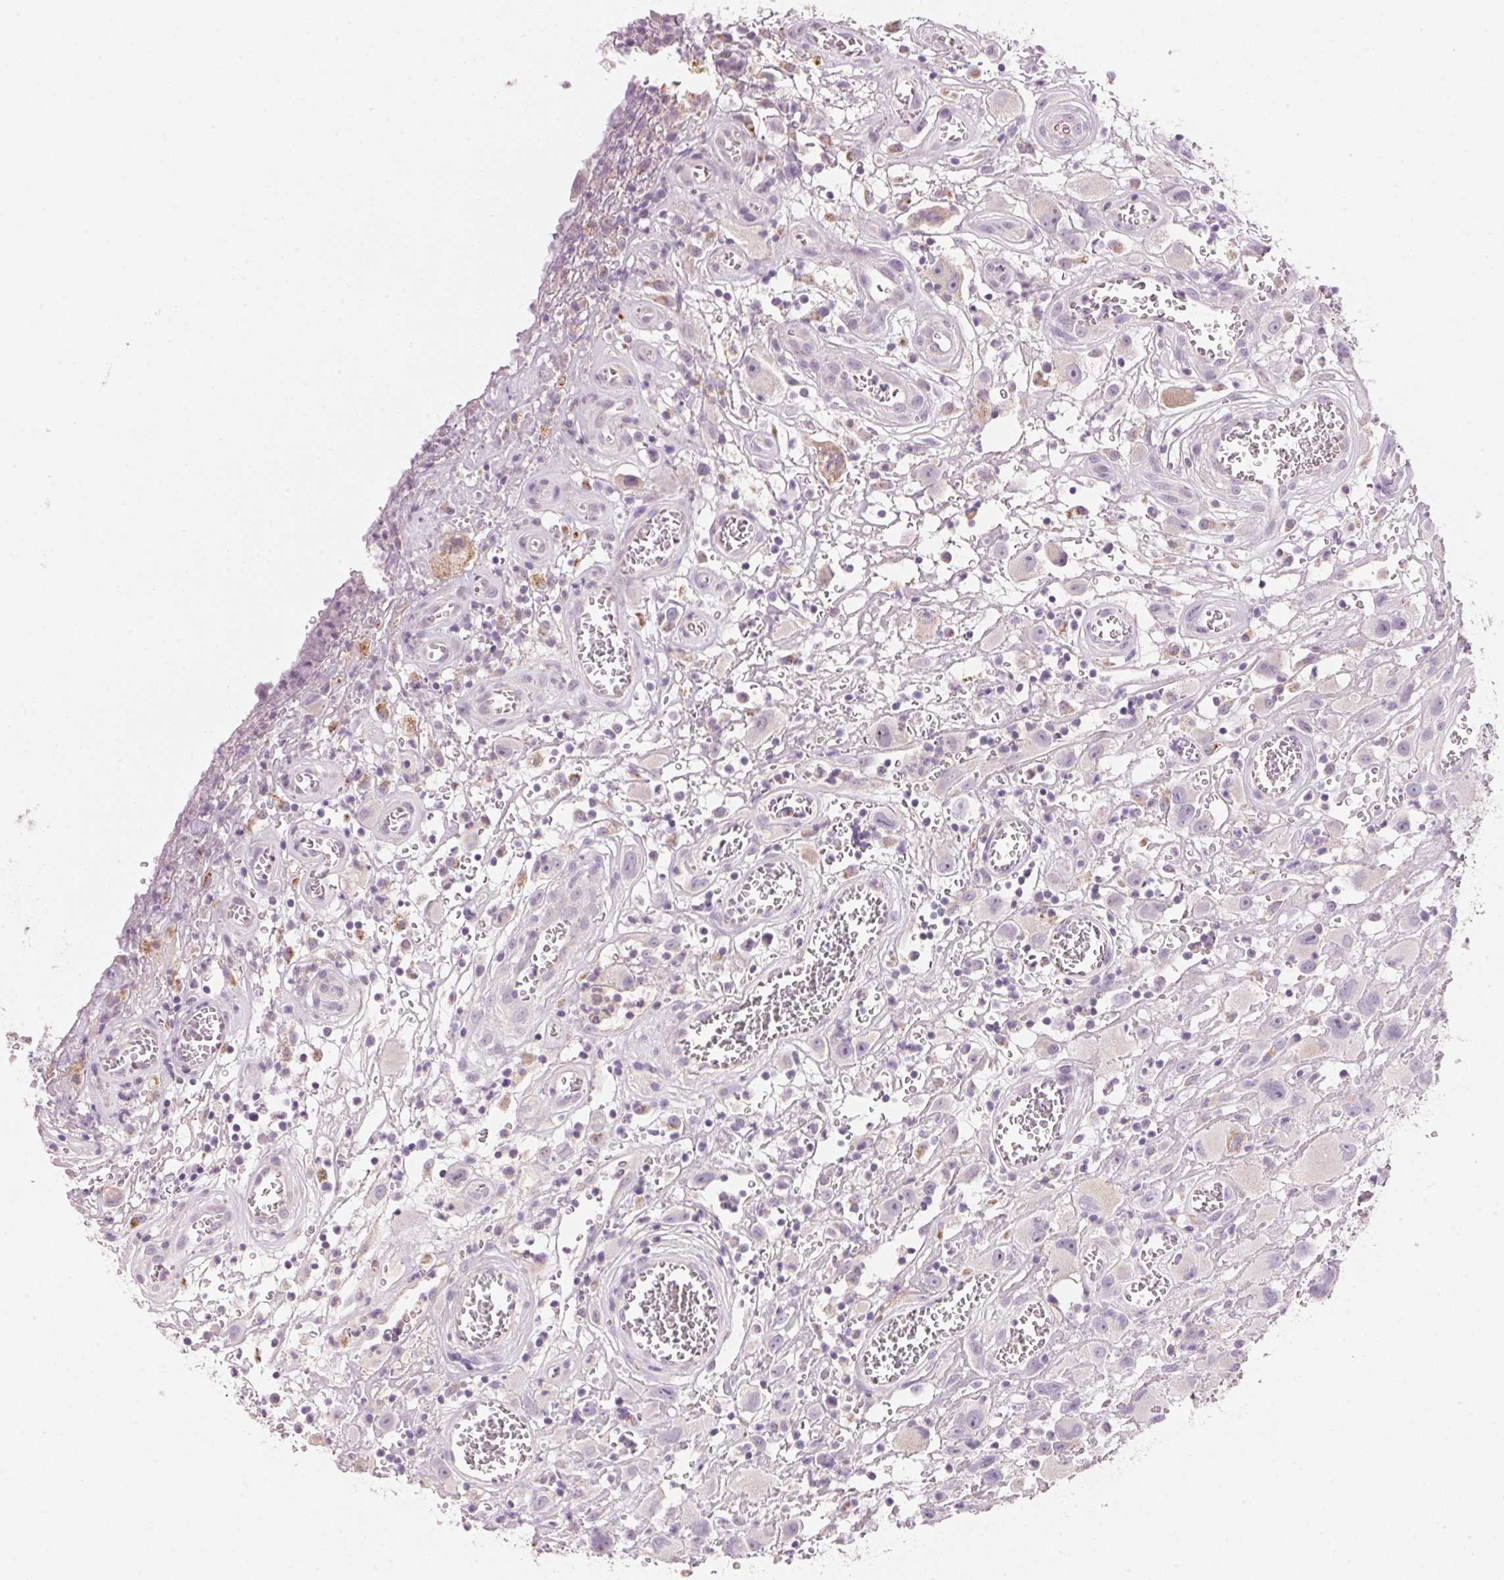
{"staining": {"intensity": "negative", "quantity": "none", "location": "none"}, "tissue": "head and neck cancer", "cell_type": "Tumor cells", "image_type": "cancer", "snomed": [{"axis": "morphology", "description": "Squamous cell carcinoma, NOS"}, {"axis": "morphology", "description": "Squamous cell carcinoma, metastatic, NOS"}, {"axis": "topography", "description": "Oral tissue"}, {"axis": "topography", "description": "Head-Neck"}], "caption": "IHC photomicrograph of squamous cell carcinoma (head and neck) stained for a protein (brown), which reveals no expression in tumor cells.", "gene": "CYP11B1", "patient": {"sex": "female", "age": 85}}